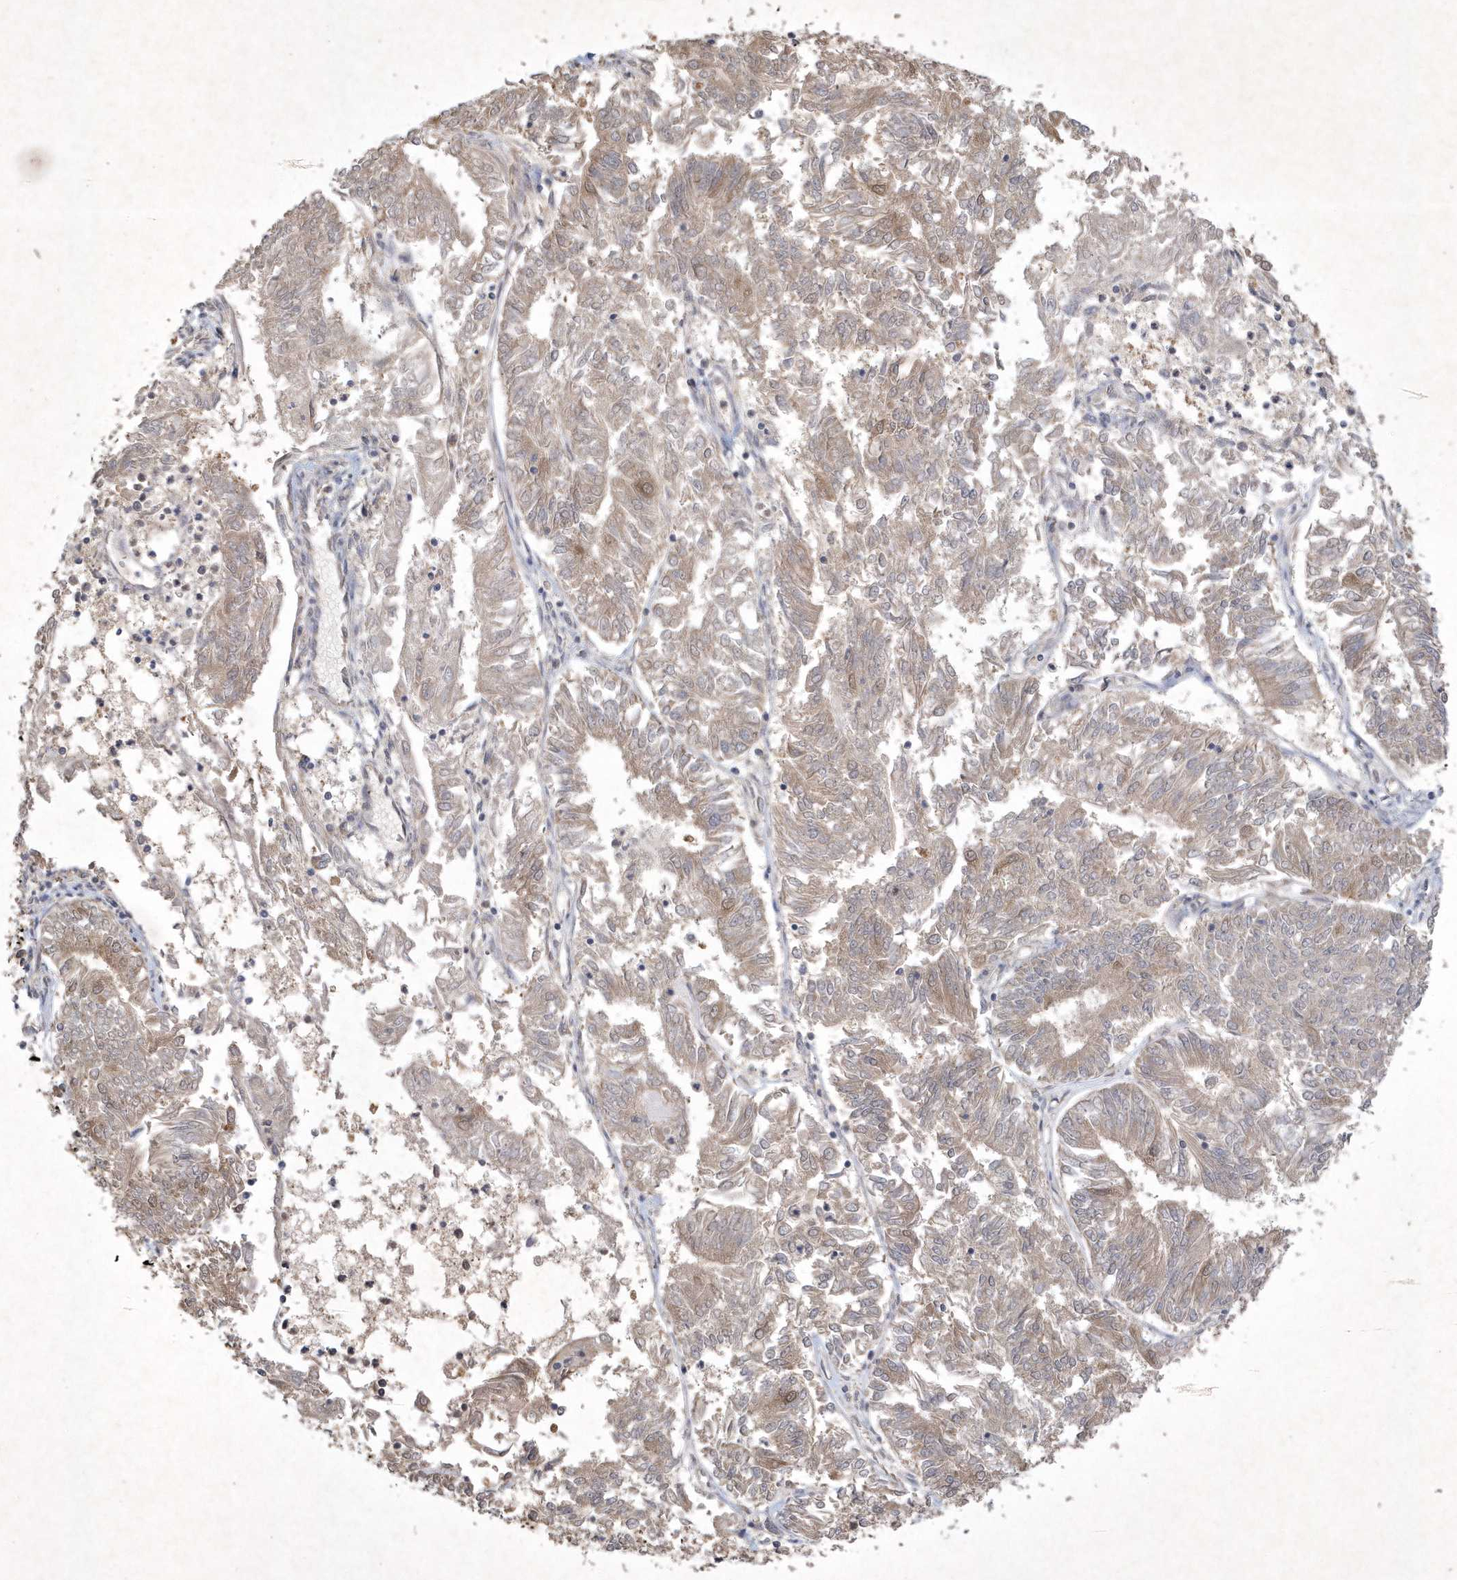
{"staining": {"intensity": "weak", "quantity": "<25%", "location": "cytoplasmic/membranous,nuclear"}, "tissue": "endometrial cancer", "cell_type": "Tumor cells", "image_type": "cancer", "snomed": [{"axis": "morphology", "description": "Adenocarcinoma, NOS"}, {"axis": "topography", "description": "Endometrium"}], "caption": "Immunohistochemistry (IHC) photomicrograph of endometrial cancer stained for a protein (brown), which exhibits no staining in tumor cells.", "gene": "AKR7A2", "patient": {"sex": "female", "age": 58}}